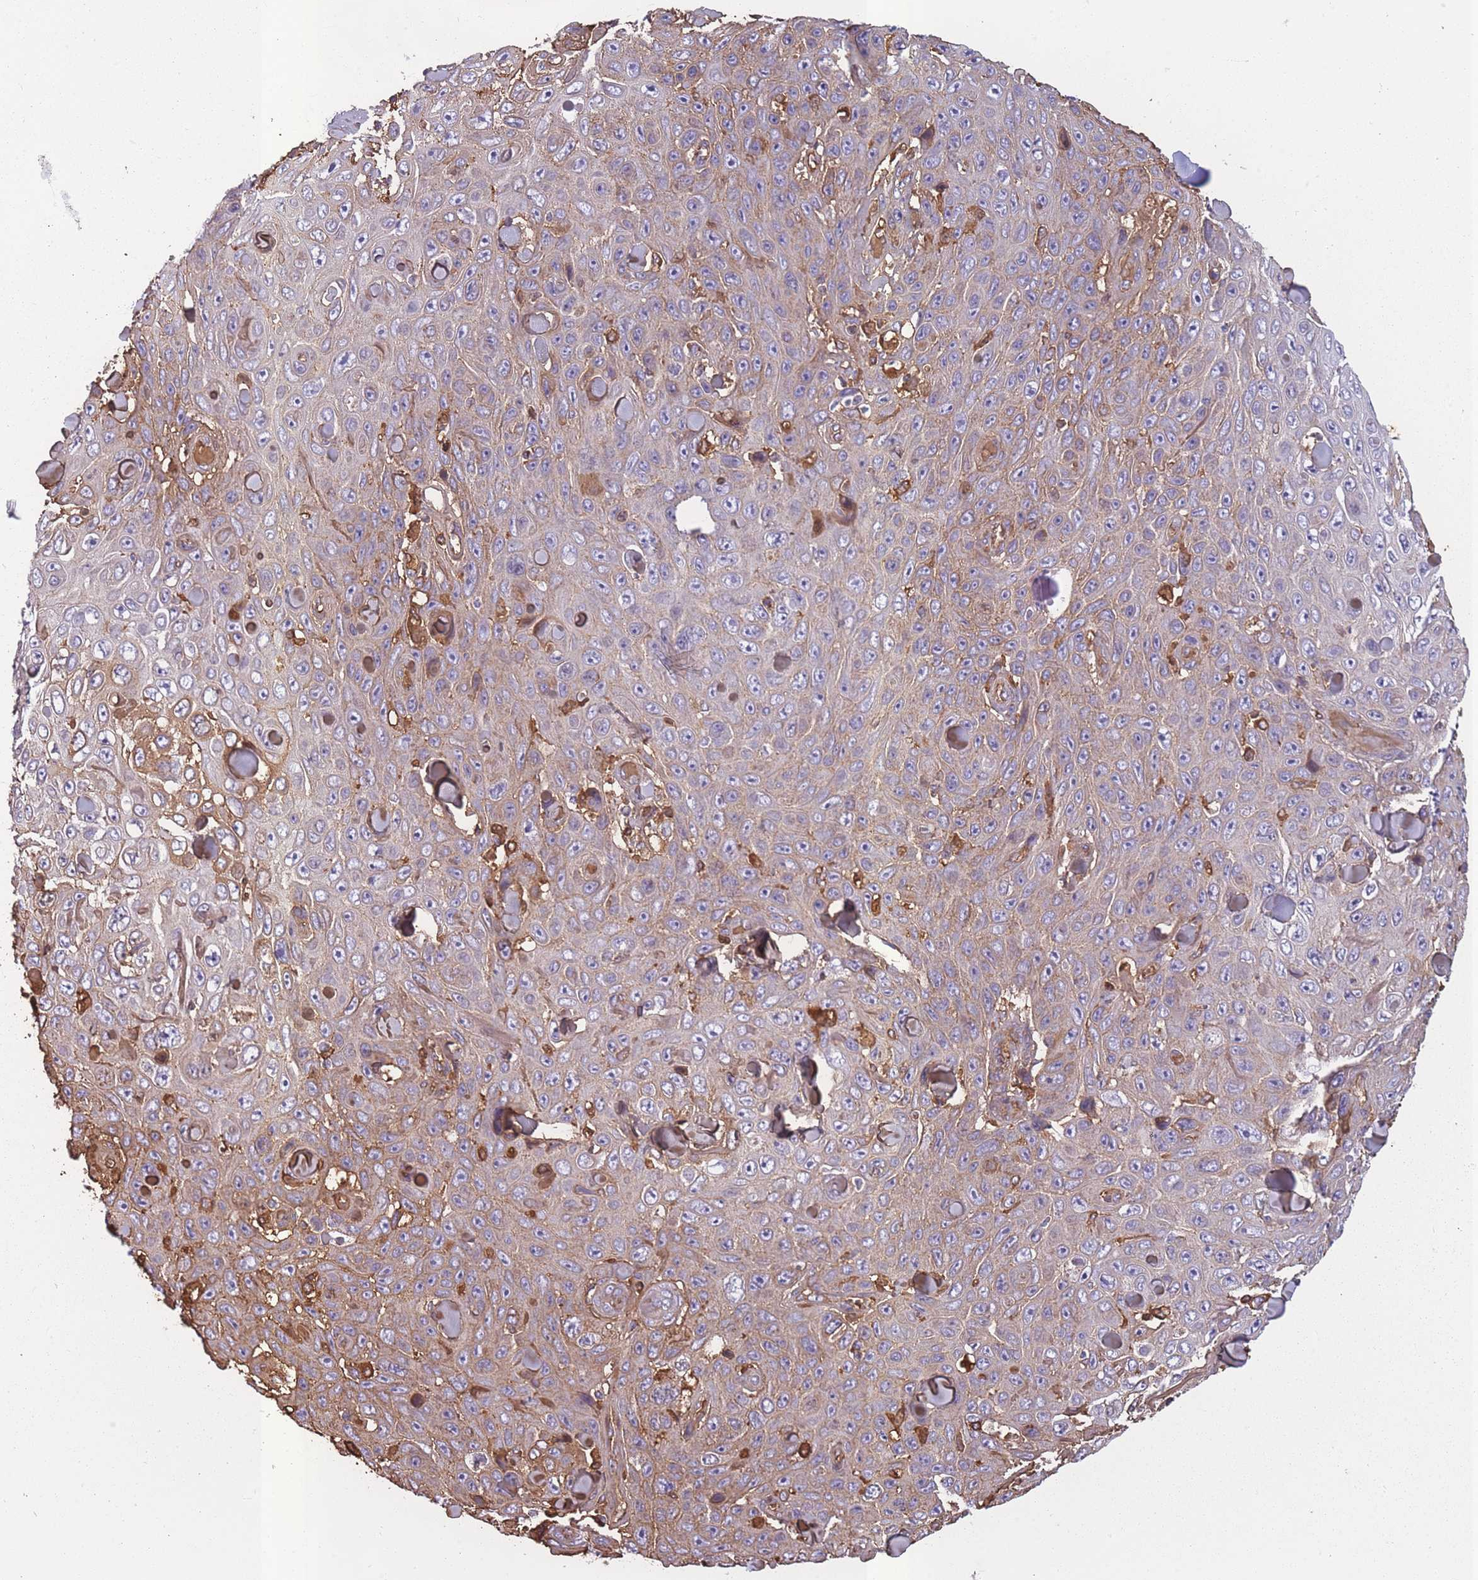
{"staining": {"intensity": "negative", "quantity": "none", "location": "none"}, "tissue": "skin cancer", "cell_type": "Tumor cells", "image_type": "cancer", "snomed": [{"axis": "morphology", "description": "Squamous cell carcinoma, NOS"}, {"axis": "topography", "description": "Skin"}], "caption": "Tumor cells show no significant protein staining in skin cancer (squamous cell carcinoma). Nuclei are stained in blue.", "gene": "KAT2A", "patient": {"sex": "male", "age": 82}}